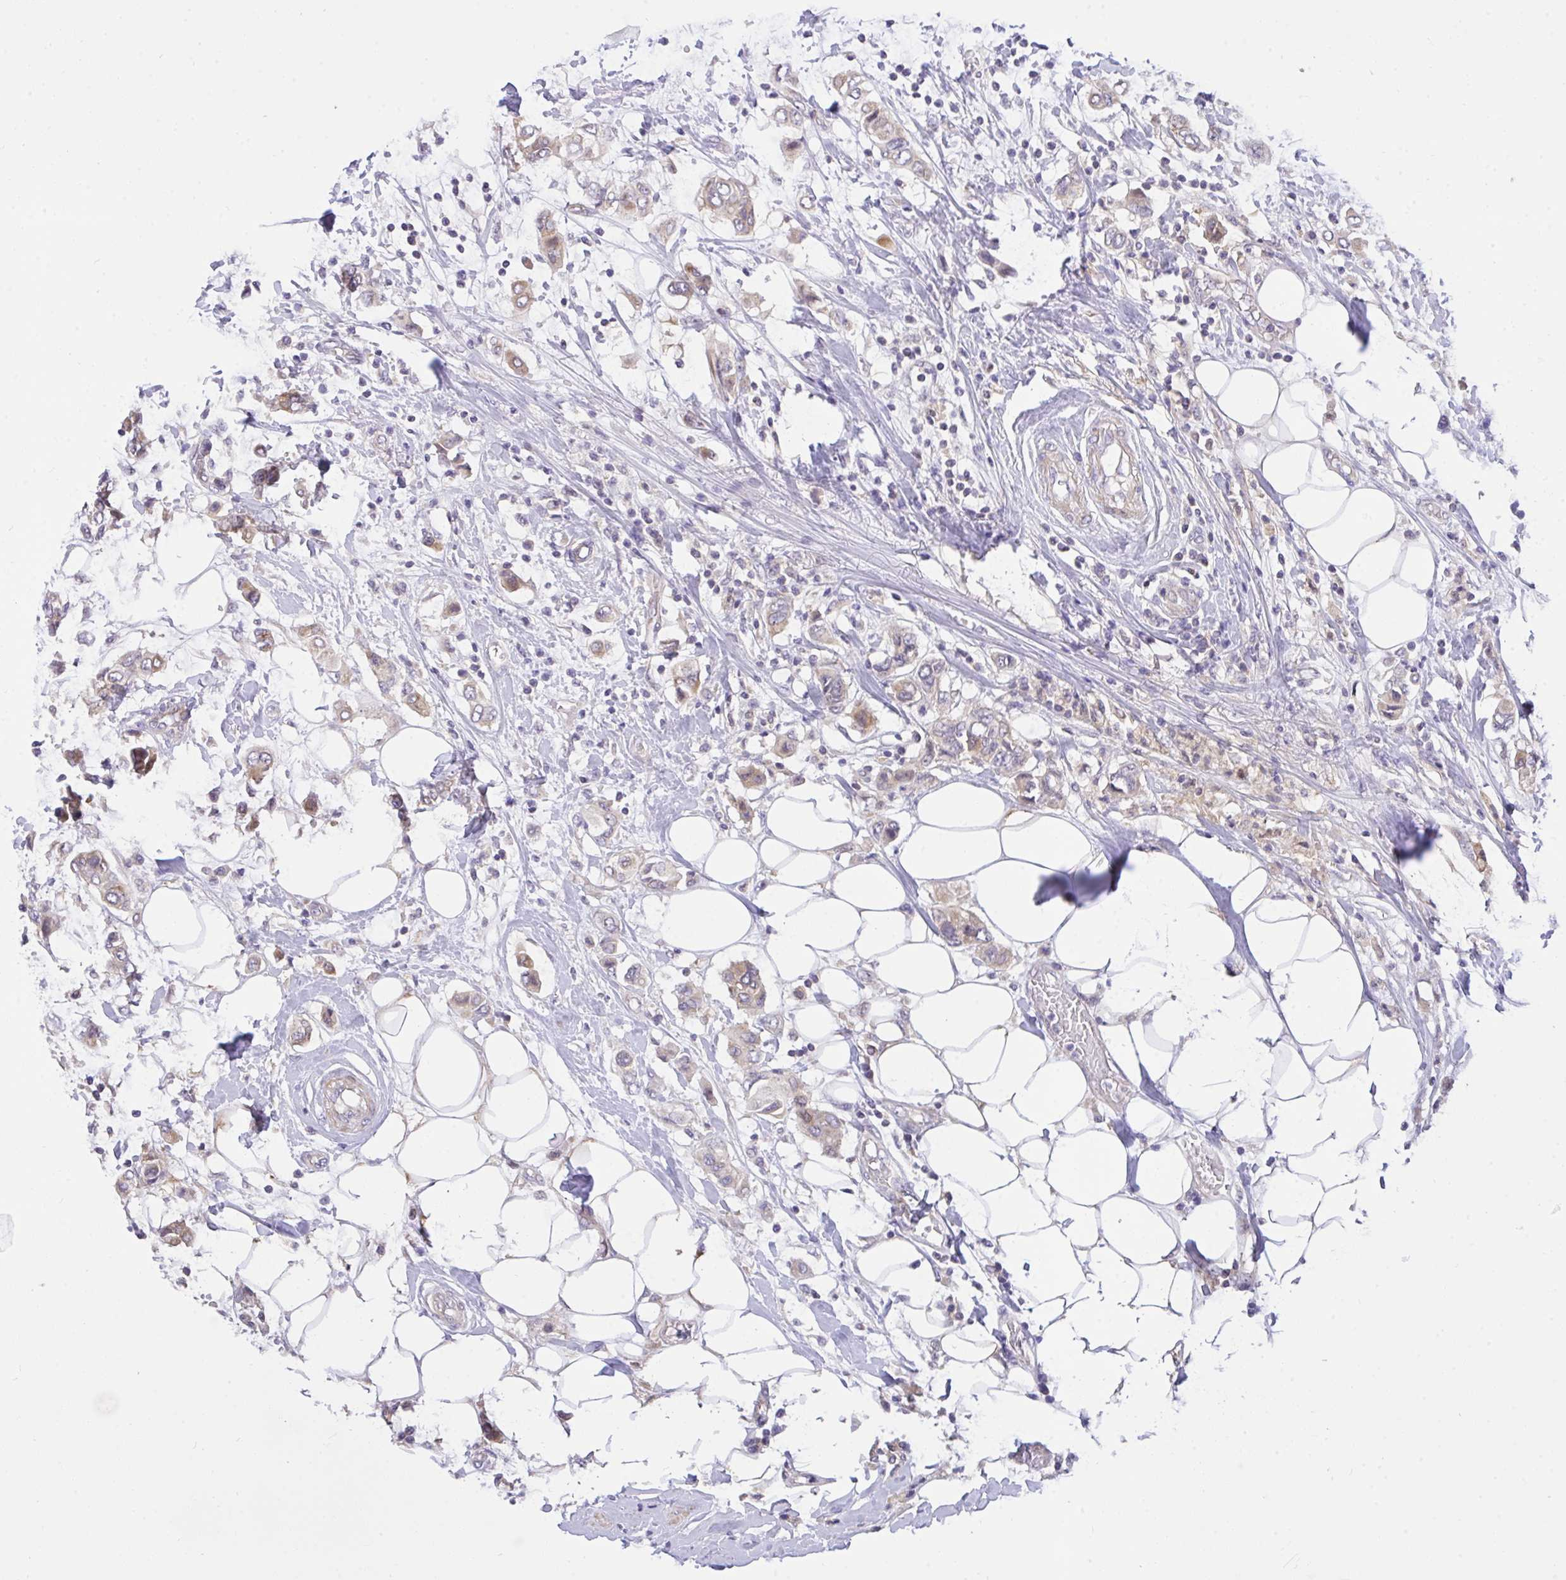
{"staining": {"intensity": "weak", "quantity": ">75%", "location": "cytoplasmic/membranous"}, "tissue": "breast cancer", "cell_type": "Tumor cells", "image_type": "cancer", "snomed": [{"axis": "morphology", "description": "Lobular carcinoma"}, {"axis": "topography", "description": "Breast"}], "caption": "This photomicrograph shows breast cancer stained with IHC to label a protein in brown. The cytoplasmic/membranous of tumor cells show weak positivity for the protein. Nuclei are counter-stained blue.", "gene": "C19orf54", "patient": {"sex": "female", "age": 51}}